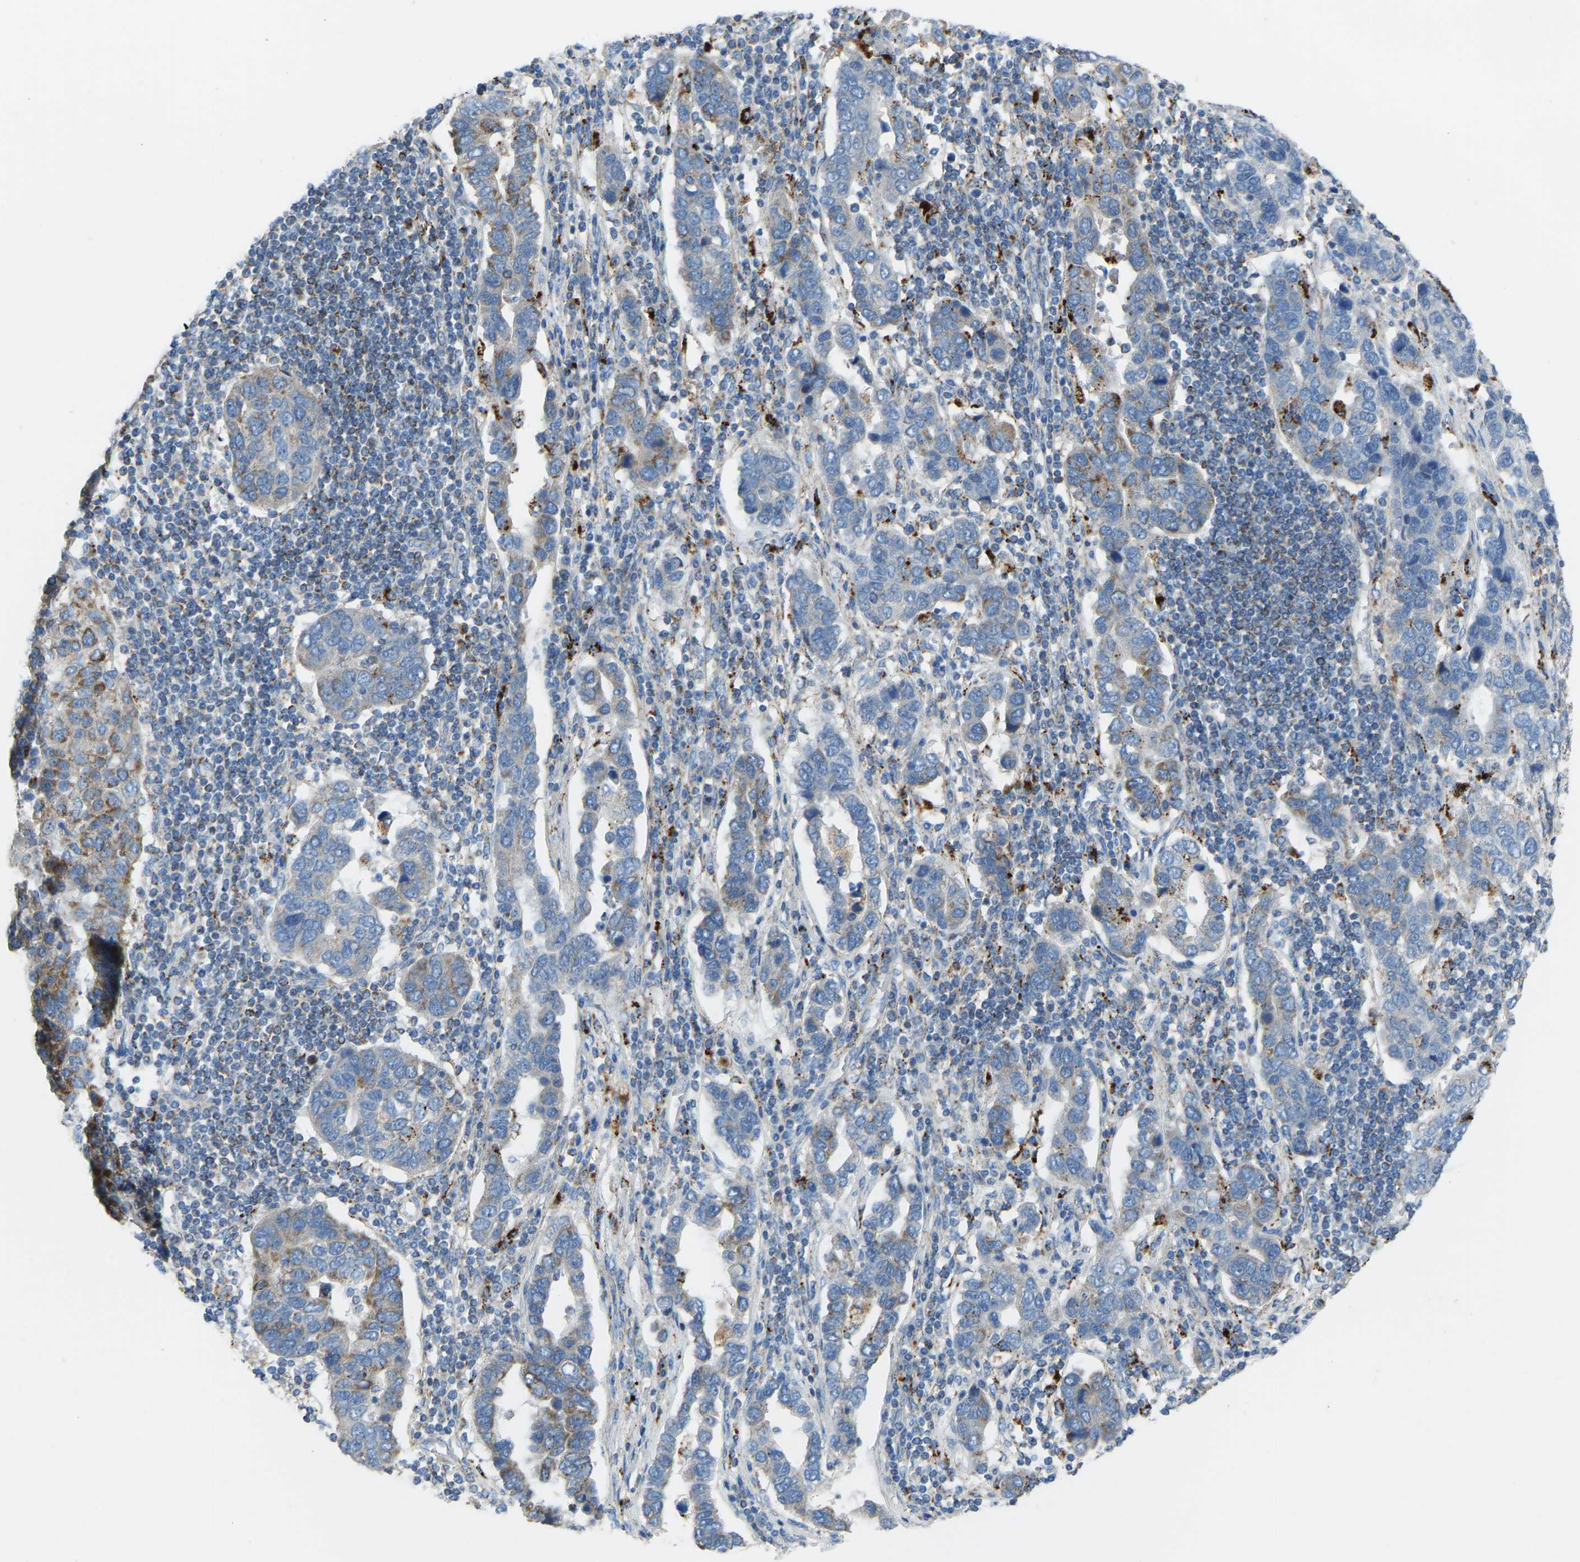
{"staining": {"intensity": "weak", "quantity": "25%-75%", "location": "cytoplasmic/membranous"}, "tissue": "pancreatic cancer", "cell_type": "Tumor cells", "image_type": "cancer", "snomed": [{"axis": "morphology", "description": "Adenocarcinoma, NOS"}, {"axis": "topography", "description": "Pancreas"}], "caption": "Tumor cells demonstrate weak cytoplasmic/membranous positivity in about 25%-75% of cells in adenocarcinoma (pancreatic). The staining was performed using DAB (3,3'-diaminobenzidine), with brown indicating positive protein expression. Nuclei are stained blue with hematoxylin.", "gene": "SMIM20", "patient": {"sex": "female", "age": 61}}